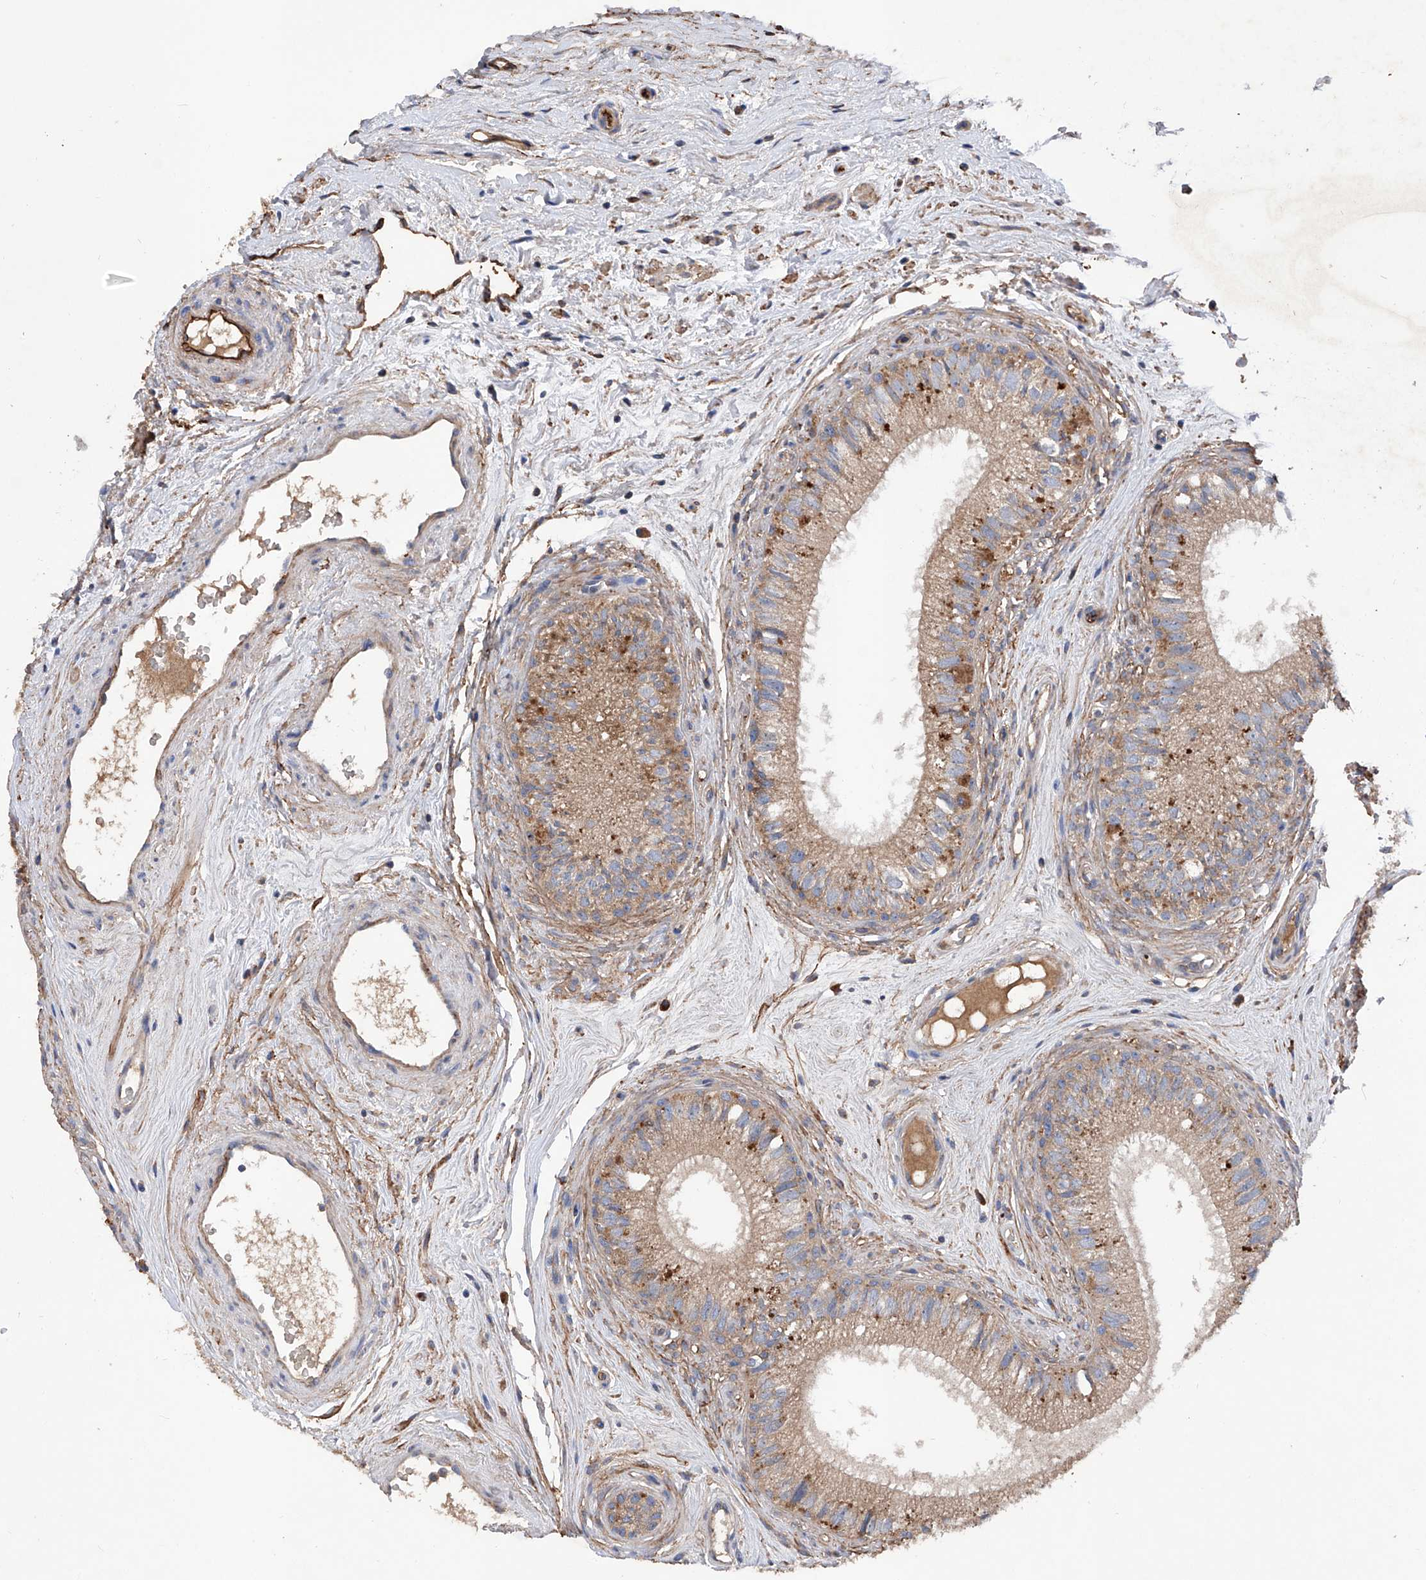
{"staining": {"intensity": "moderate", "quantity": "25%-75%", "location": "cytoplasmic/membranous"}, "tissue": "epididymis", "cell_type": "Glandular cells", "image_type": "normal", "snomed": [{"axis": "morphology", "description": "Normal tissue, NOS"}, {"axis": "topography", "description": "Epididymis"}], "caption": "Glandular cells reveal moderate cytoplasmic/membranous expression in about 25%-75% of cells in benign epididymis.", "gene": "INPP5B", "patient": {"sex": "male", "age": 71}}